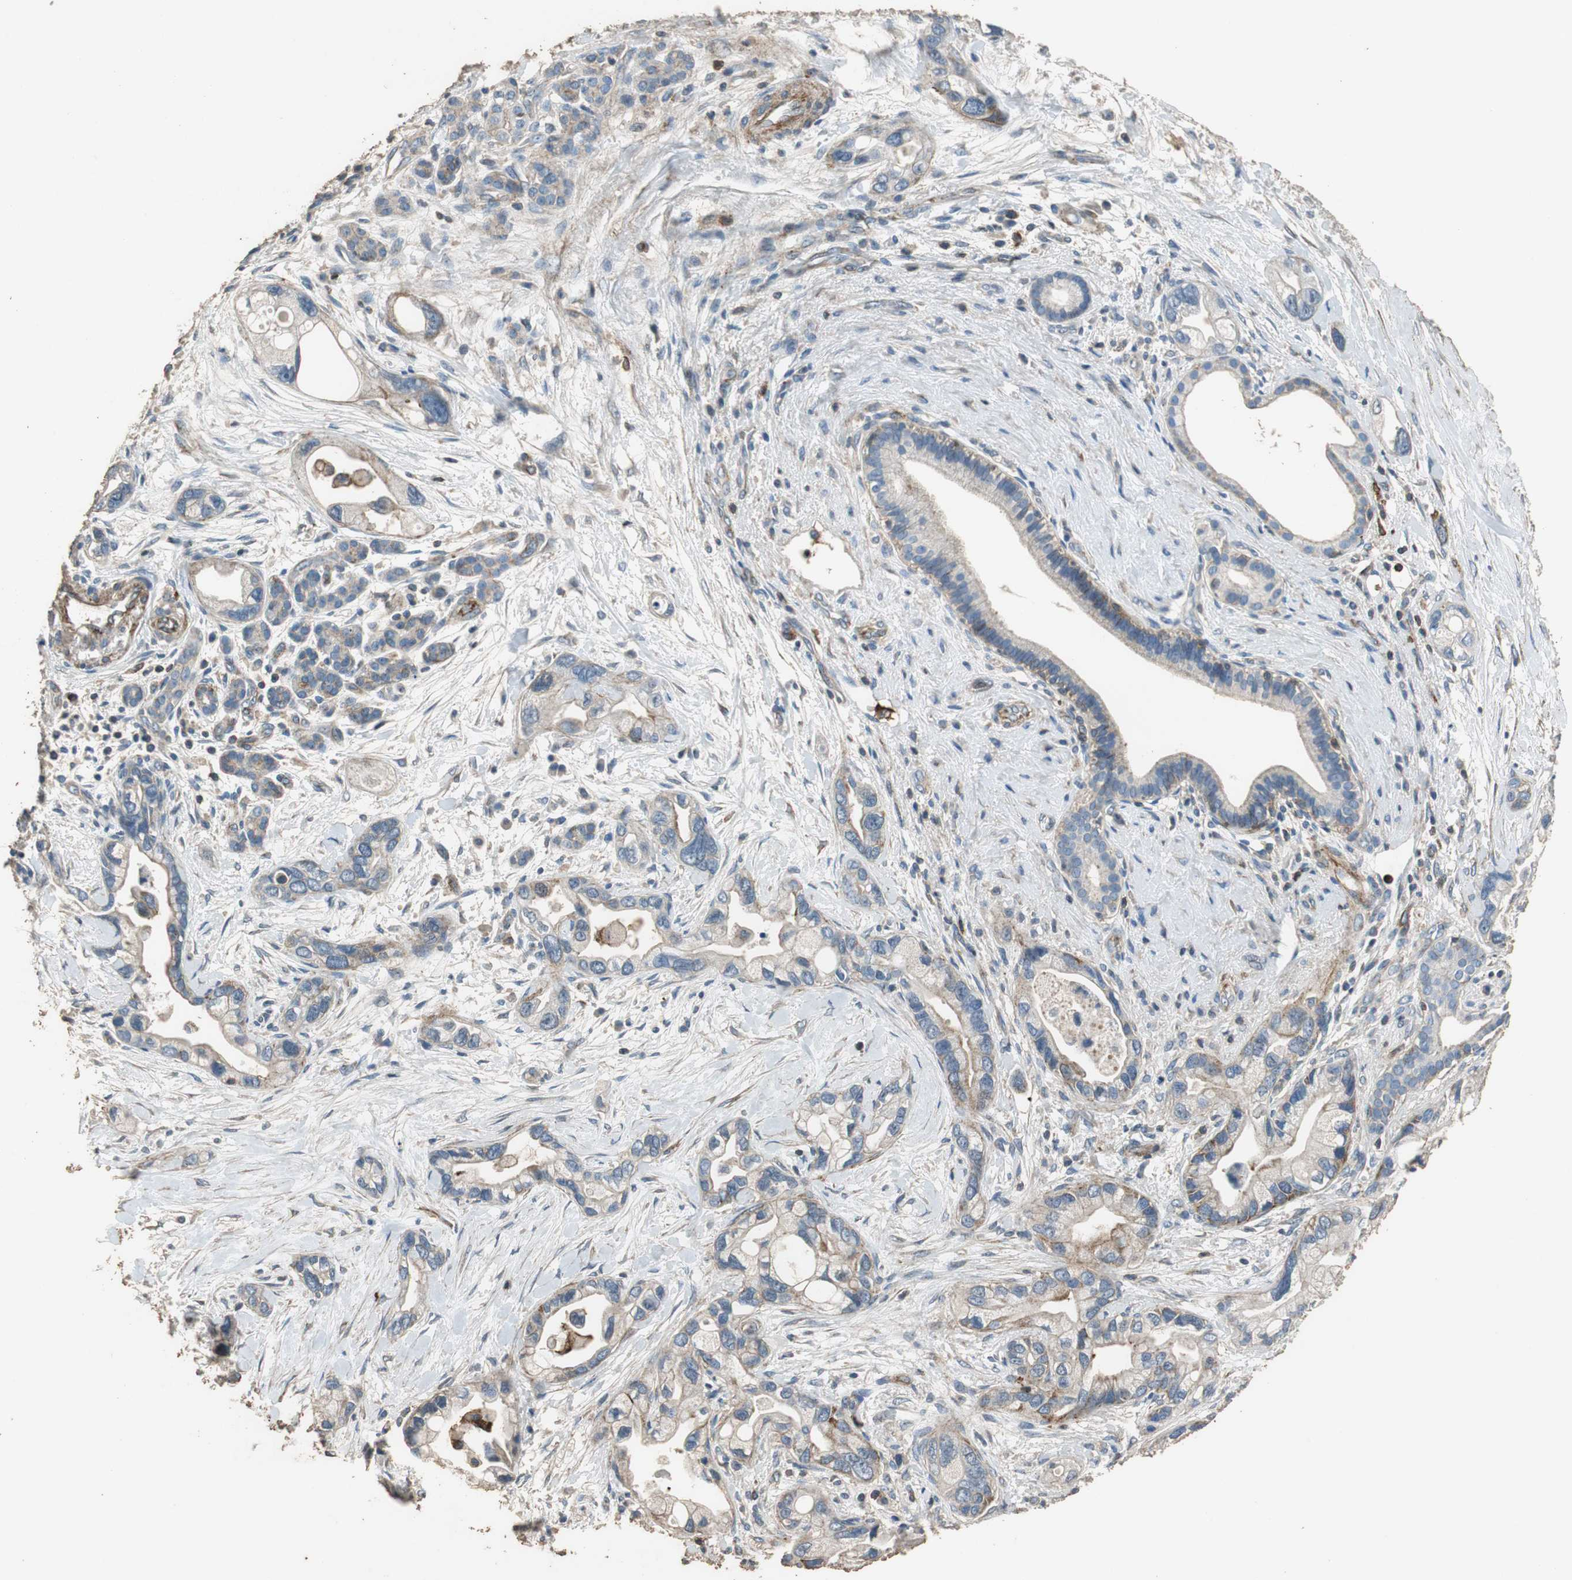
{"staining": {"intensity": "weak", "quantity": ">75%", "location": "cytoplasmic/membranous"}, "tissue": "pancreatic cancer", "cell_type": "Tumor cells", "image_type": "cancer", "snomed": [{"axis": "morphology", "description": "Adenocarcinoma, NOS"}, {"axis": "topography", "description": "Pancreas"}], "caption": "This is an image of IHC staining of pancreatic cancer, which shows weak staining in the cytoplasmic/membranous of tumor cells.", "gene": "PRKRA", "patient": {"sex": "female", "age": 77}}